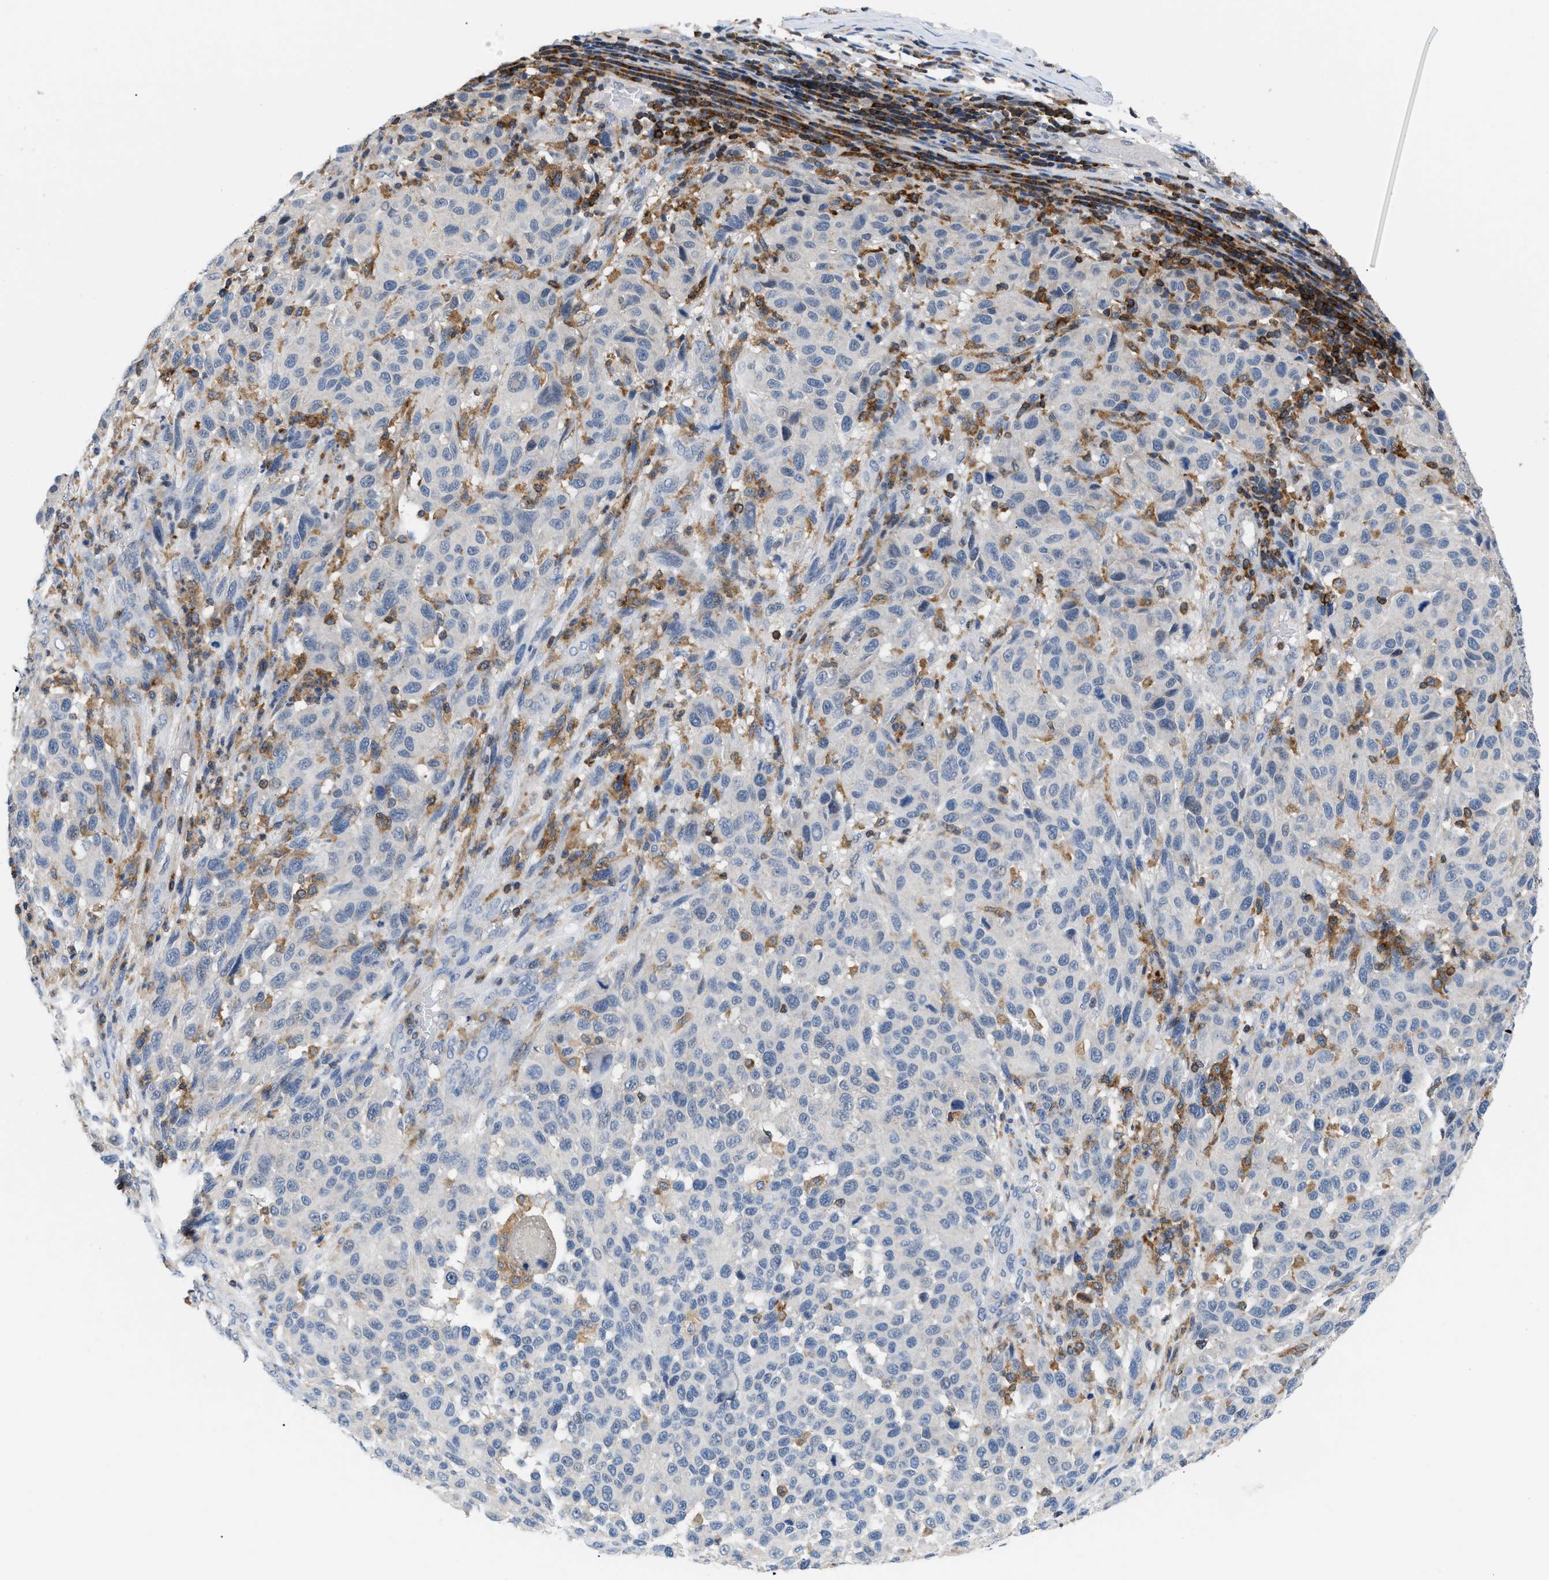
{"staining": {"intensity": "negative", "quantity": "none", "location": "none"}, "tissue": "melanoma", "cell_type": "Tumor cells", "image_type": "cancer", "snomed": [{"axis": "morphology", "description": "Malignant melanoma, Metastatic site"}, {"axis": "topography", "description": "Lymph node"}], "caption": "This is a micrograph of IHC staining of malignant melanoma (metastatic site), which shows no staining in tumor cells.", "gene": "INPP5D", "patient": {"sex": "male", "age": 61}}